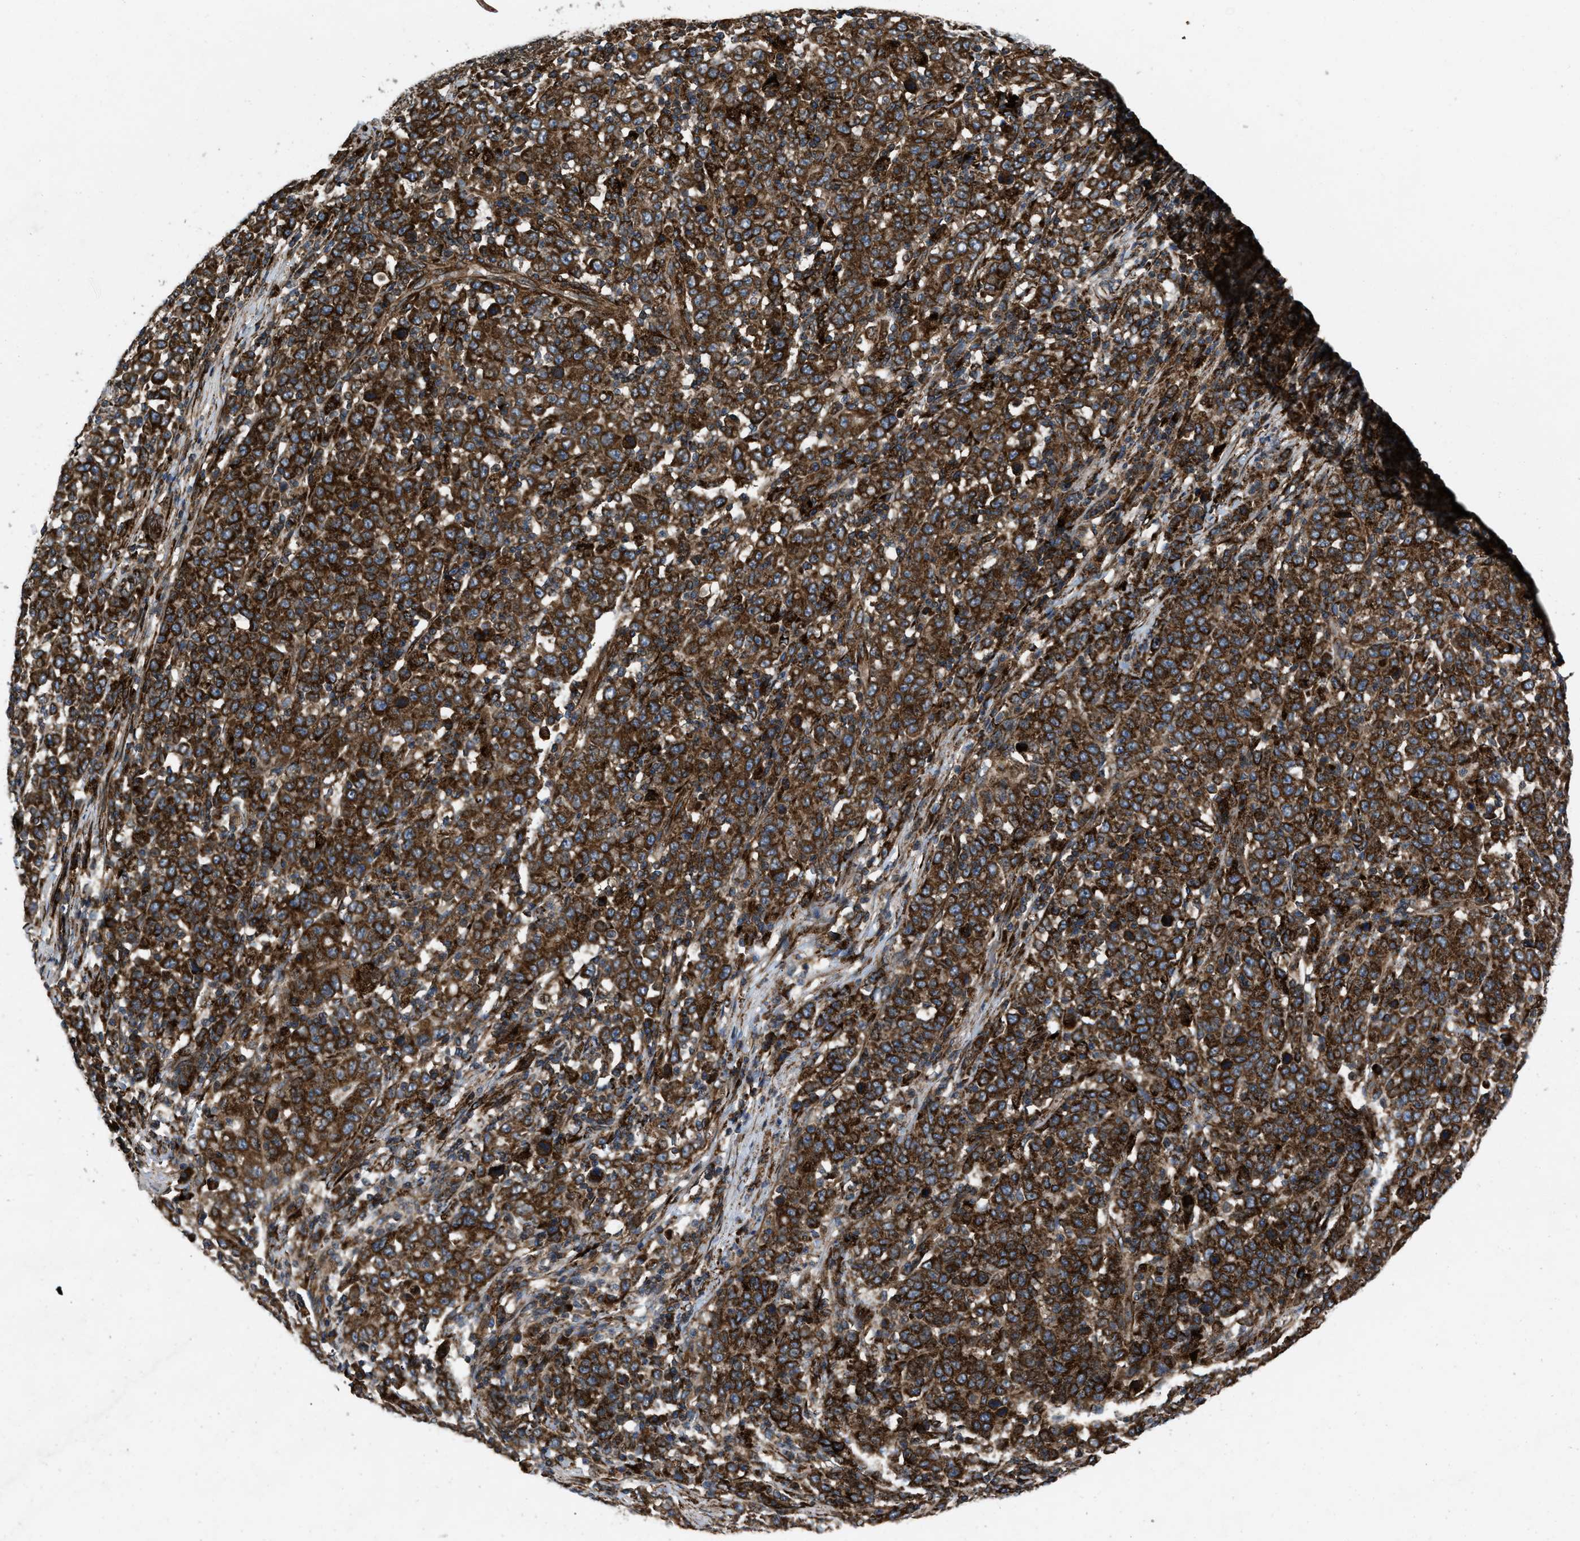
{"staining": {"intensity": "strong", "quantity": ">75%", "location": "cytoplasmic/membranous"}, "tissue": "stomach cancer", "cell_type": "Tumor cells", "image_type": "cancer", "snomed": [{"axis": "morphology", "description": "Adenocarcinoma, NOS"}, {"axis": "topography", "description": "Stomach, upper"}], "caption": "Immunohistochemical staining of human adenocarcinoma (stomach) demonstrates high levels of strong cytoplasmic/membranous protein expression in approximately >75% of tumor cells. The protein is stained brown, and the nuclei are stained in blue (DAB IHC with brightfield microscopy, high magnification).", "gene": "PER3", "patient": {"sex": "male", "age": 69}}